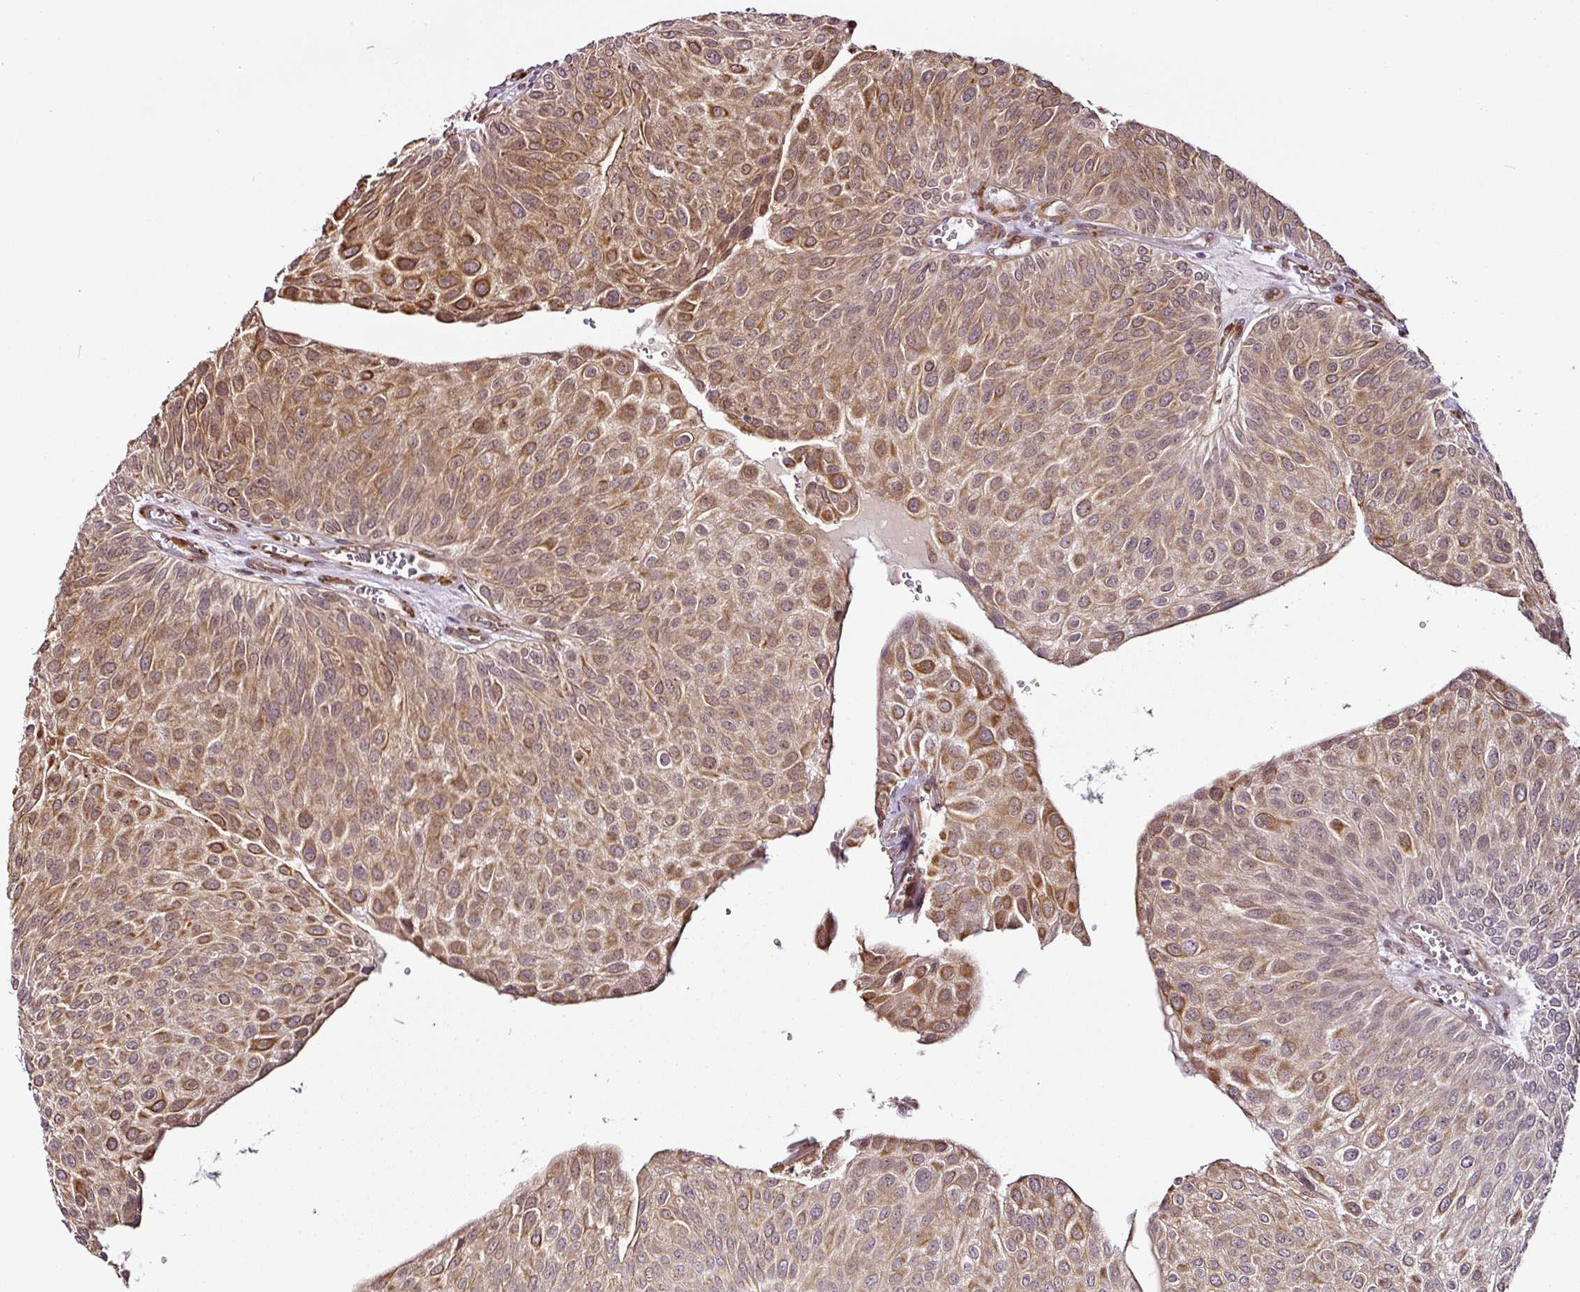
{"staining": {"intensity": "moderate", "quantity": ">75%", "location": "cytoplasmic/membranous,nuclear"}, "tissue": "urothelial cancer", "cell_type": "Tumor cells", "image_type": "cancer", "snomed": [{"axis": "morphology", "description": "Urothelial carcinoma, NOS"}, {"axis": "topography", "description": "Urinary bladder"}], "caption": "Tumor cells reveal moderate cytoplasmic/membranous and nuclear positivity in approximately >75% of cells in transitional cell carcinoma.", "gene": "DCAF13", "patient": {"sex": "male", "age": 67}}